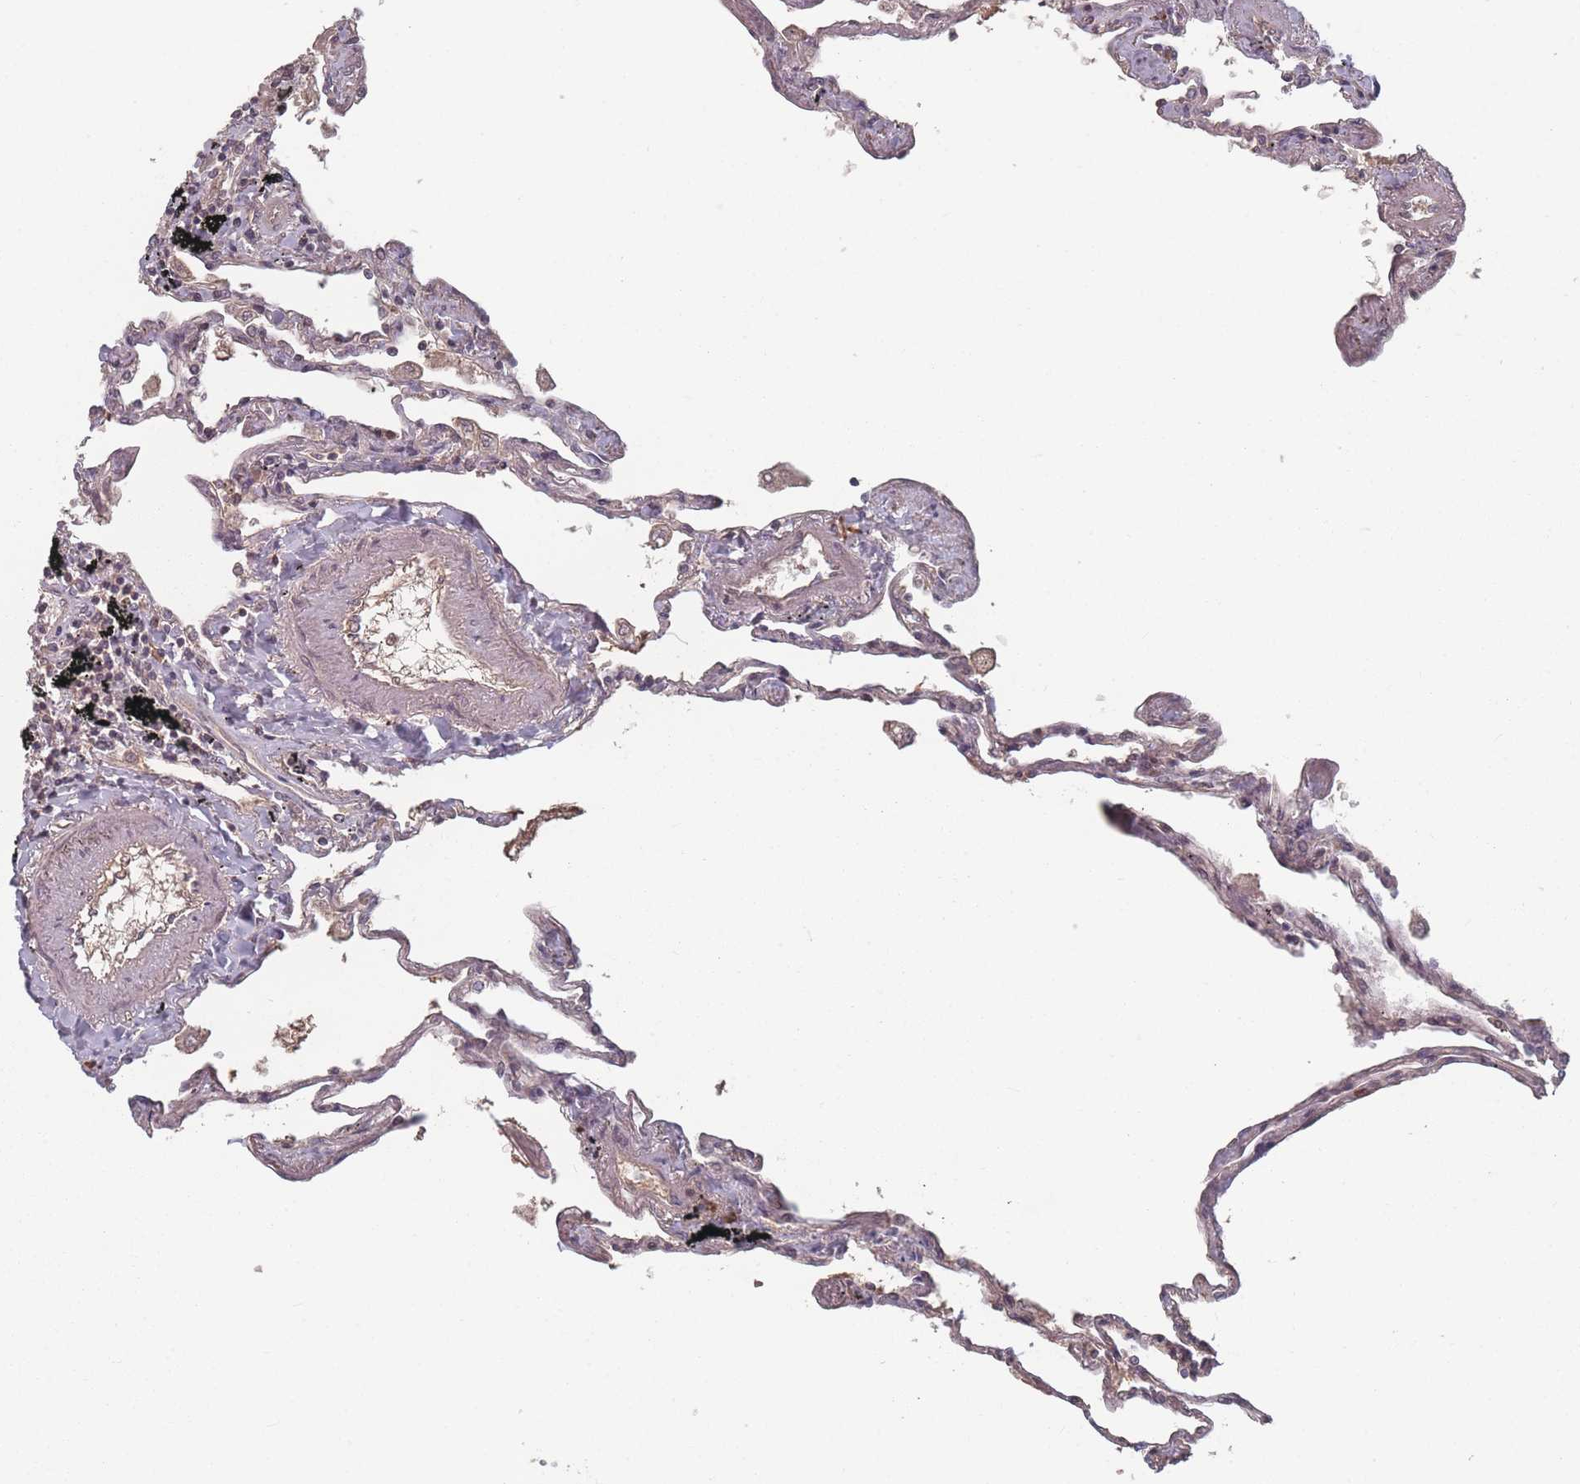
{"staining": {"intensity": "weak", "quantity": "25%-75%", "location": "cytoplasmic/membranous"}, "tissue": "lung", "cell_type": "Alveolar cells", "image_type": "normal", "snomed": [{"axis": "morphology", "description": "Normal tissue, NOS"}, {"axis": "topography", "description": "Lung"}], "caption": "Human lung stained for a protein (brown) exhibits weak cytoplasmic/membranous positive expression in approximately 25%-75% of alveolar cells.", "gene": "HAGH", "patient": {"sex": "female", "age": 67}}